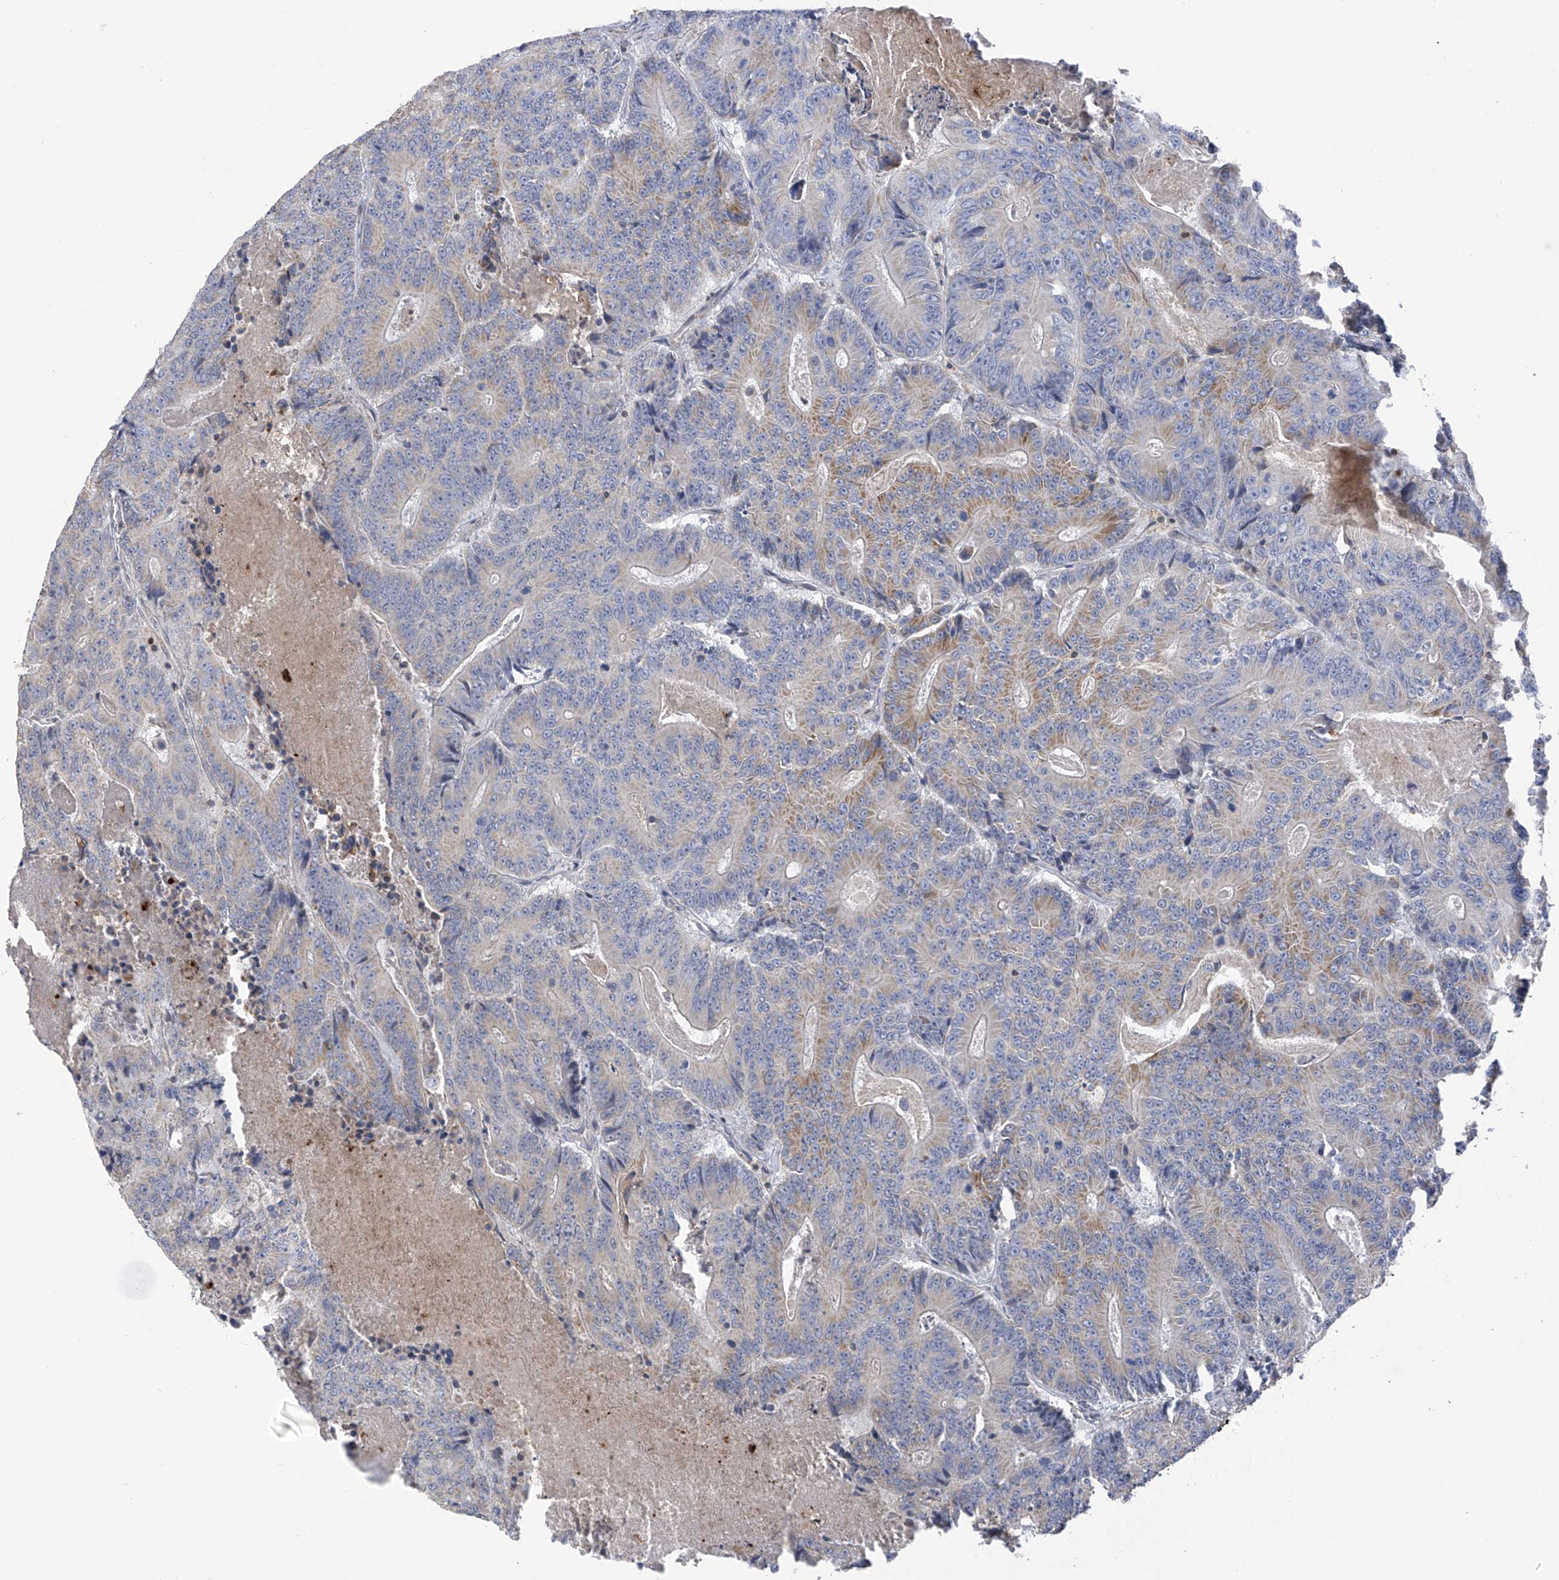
{"staining": {"intensity": "moderate", "quantity": "25%-75%", "location": "cytoplasmic/membranous"}, "tissue": "colorectal cancer", "cell_type": "Tumor cells", "image_type": "cancer", "snomed": [{"axis": "morphology", "description": "Adenocarcinoma, NOS"}, {"axis": "topography", "description": "Colon"}], "caption": "Immunohistochemistry (IHC) image of neoplastic tissue: colorectal cancer stained using immunohistochemistry (IHC) displays medium levels of moderate protein expression localized specifically in the cytoplasmic/membranous of tumor cells, appearing as a cytoplasmic/membranous brown color.", "gene": "SLCO4A1", "patient": {"sex": "male", "age": 83}}